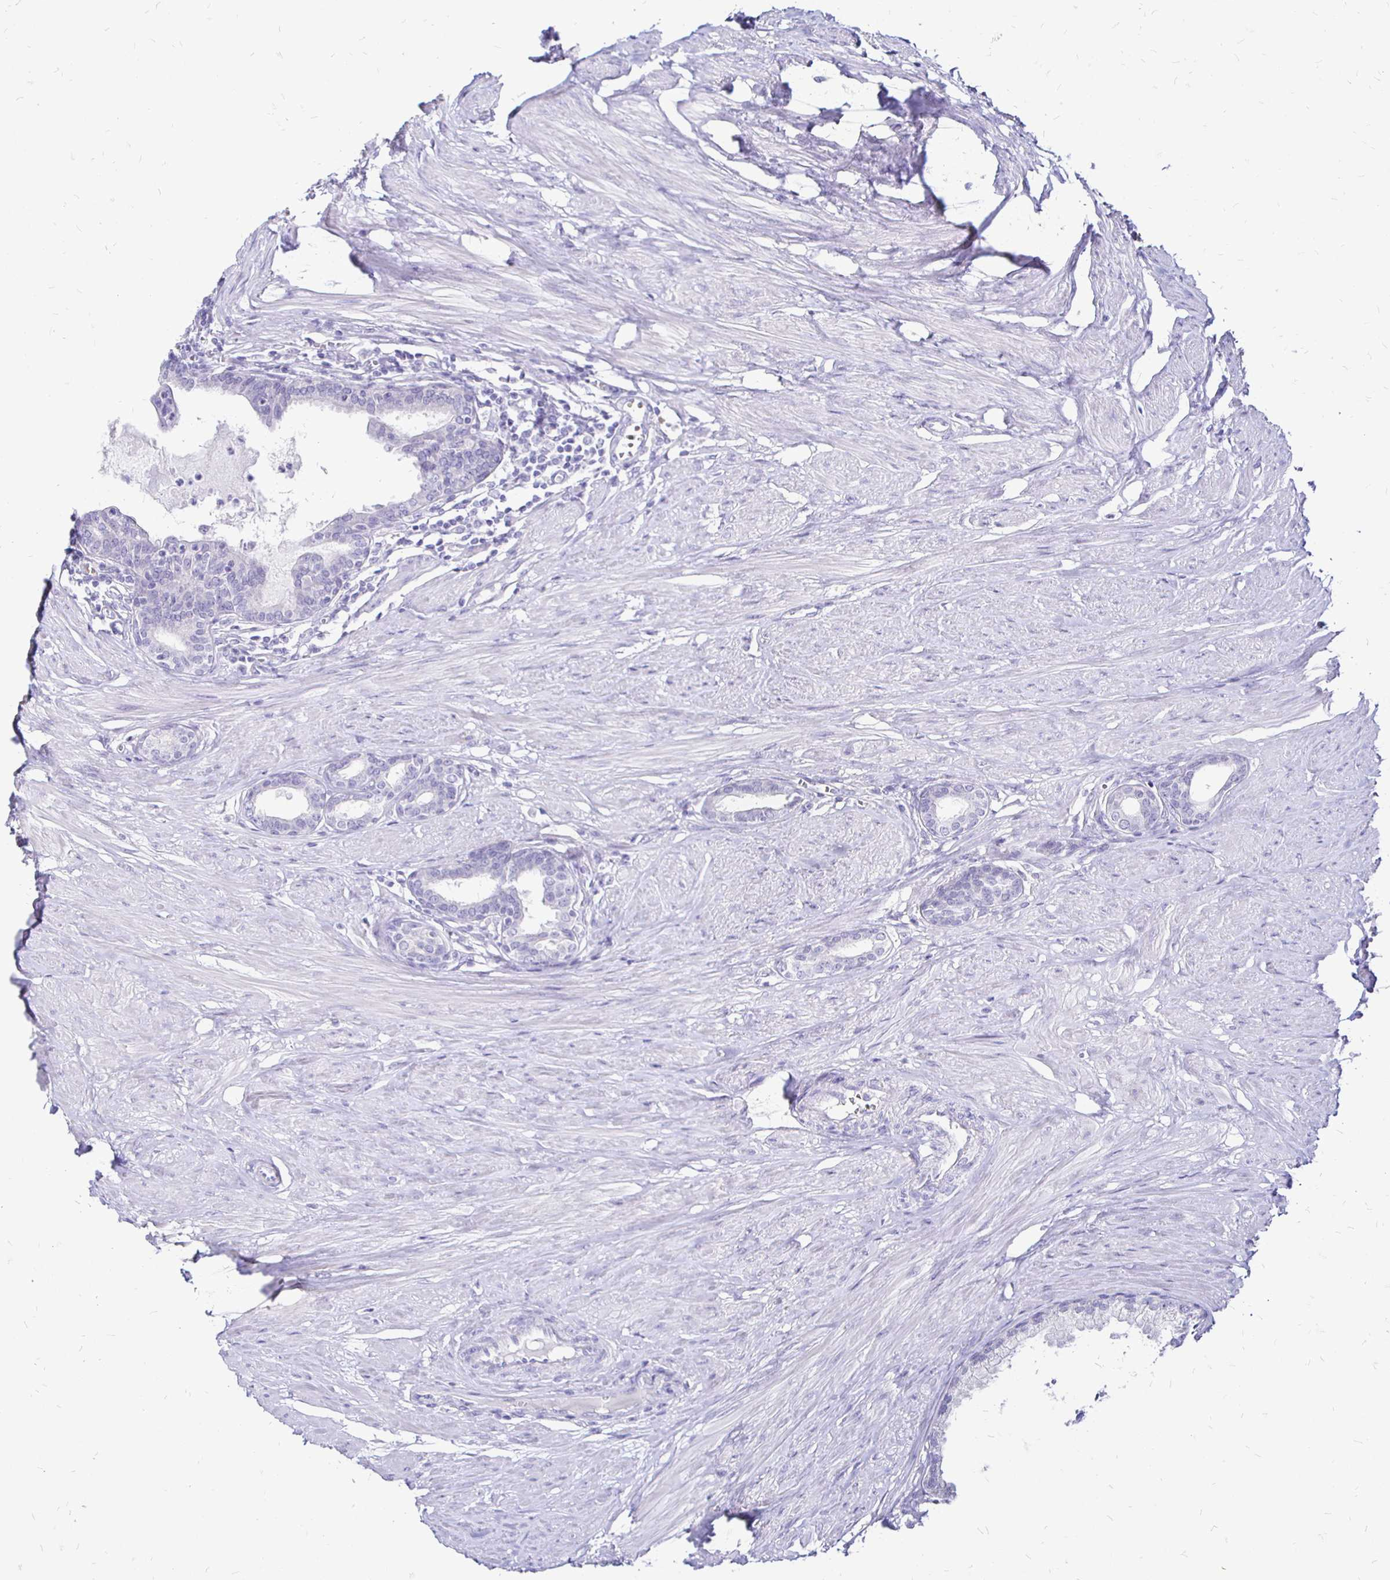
{"staining": {"intensity": "negative", "quantity": "none", "location": "none"}, "tissue": "prostate", "cell_type": "Glandular cells", "image_type": "normal", "snomed": [{"axis": "morphology", "description": "Normal tissue, NOS"}, {"axis": "topography", "description": "Prostate"}, {"axis": "topography", "description": "Peripheral nerve tissue"}], "caption": "Prostate stained for a protein using IHC shows no staining glandular cells.", "gene": "IRGC", "patient": {"sex": "male", "age": 55}}